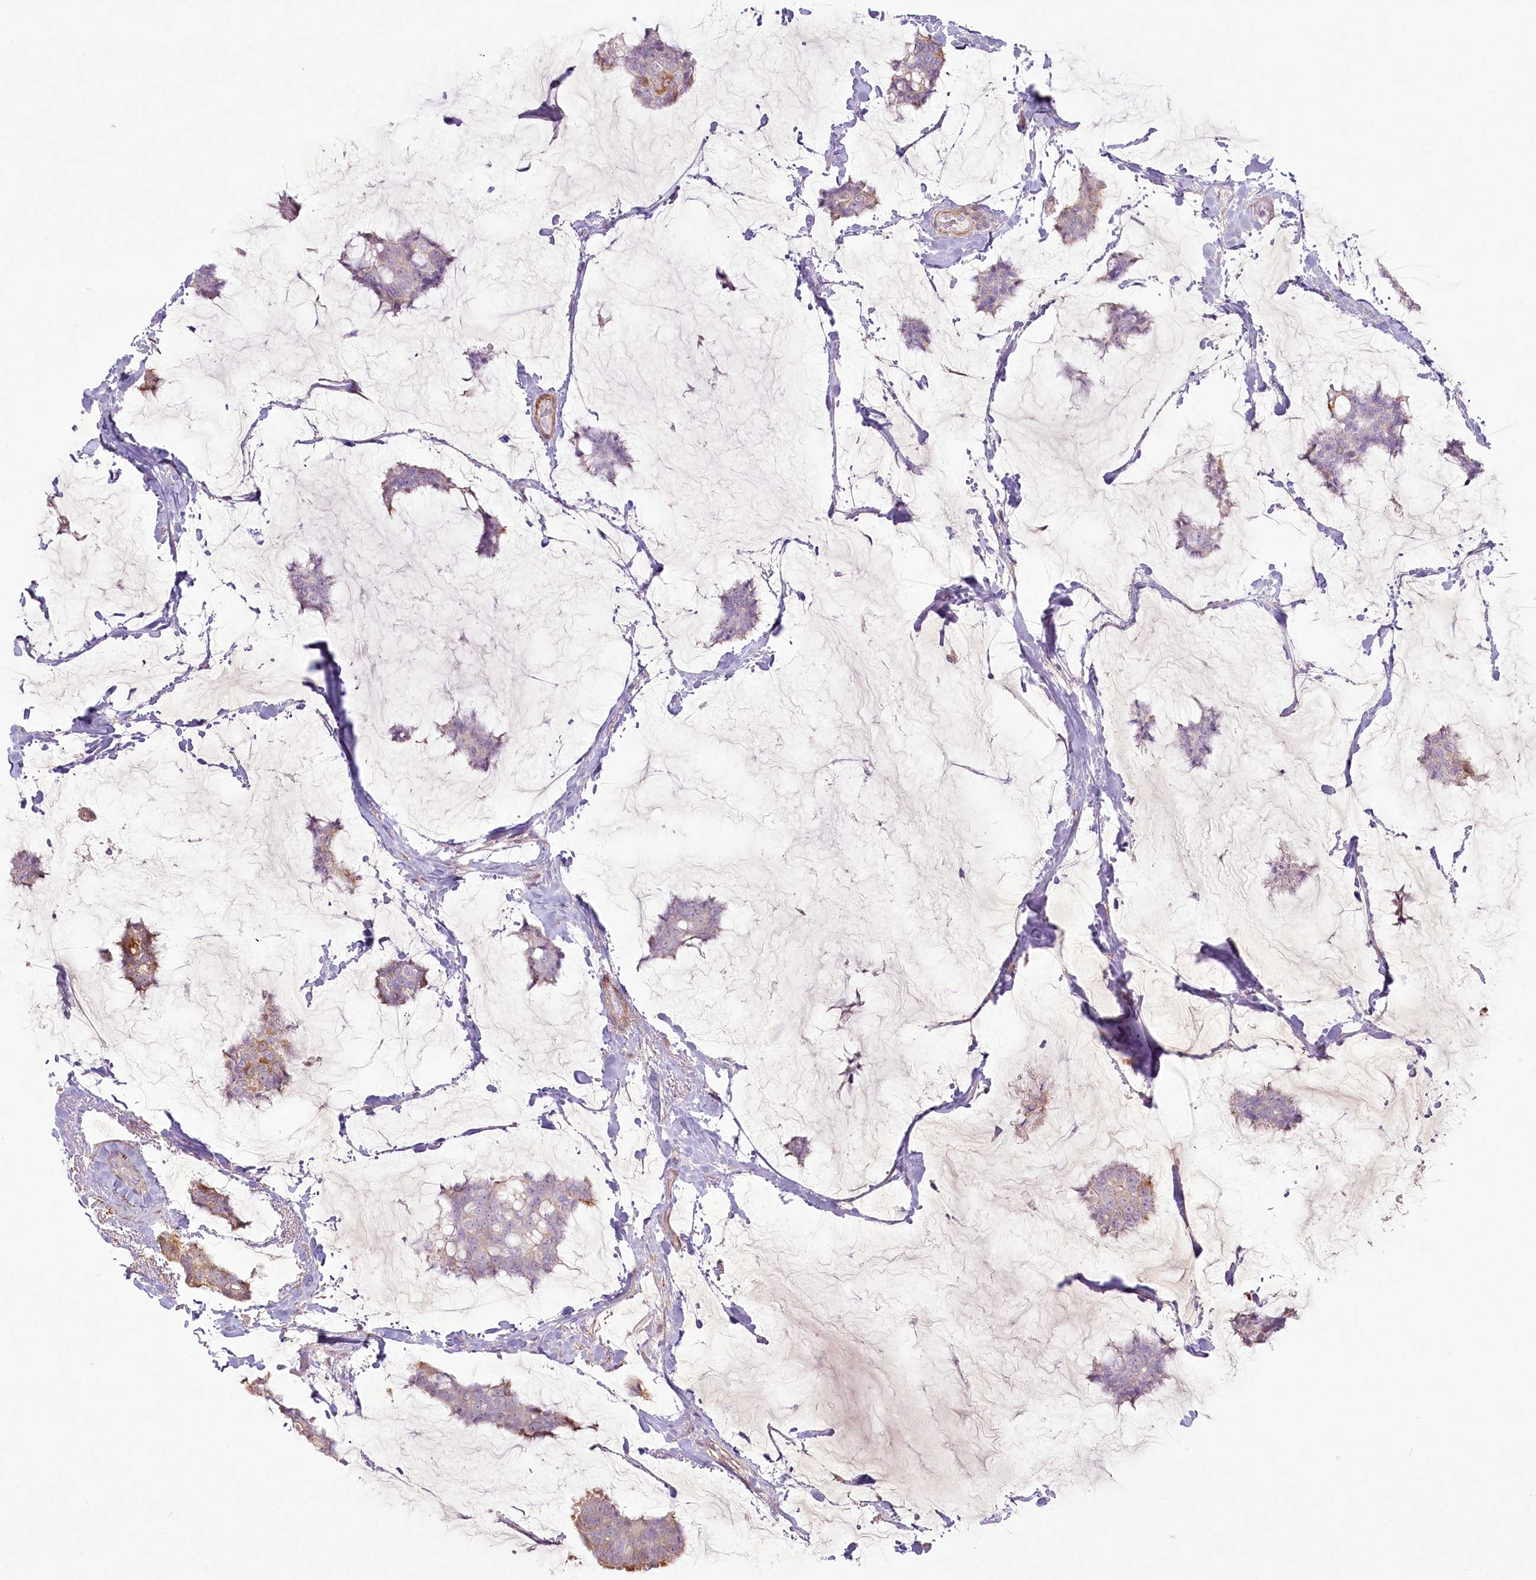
{"staining": {"intensity": "weak", "quantity": "25%-75%", "location": "cytoplasmic/membranous"}, "tissue": "breast cancer", "cell_type": "Tumor cells", "image_type": "cancer", "snomed": [{"axis": "morphology", "description": "Duct carcinoma"}, {"axis": "topography", "description": "Breast"}], "caption": "Immunohistochemistry of breast intraductal carcinoma reveals low levels of weak cytoplasmic/membranous expression in about 25%-75% of tumor cells.", "gene": "INPP4B", "patient": {"sex": "female", "age": 93}}